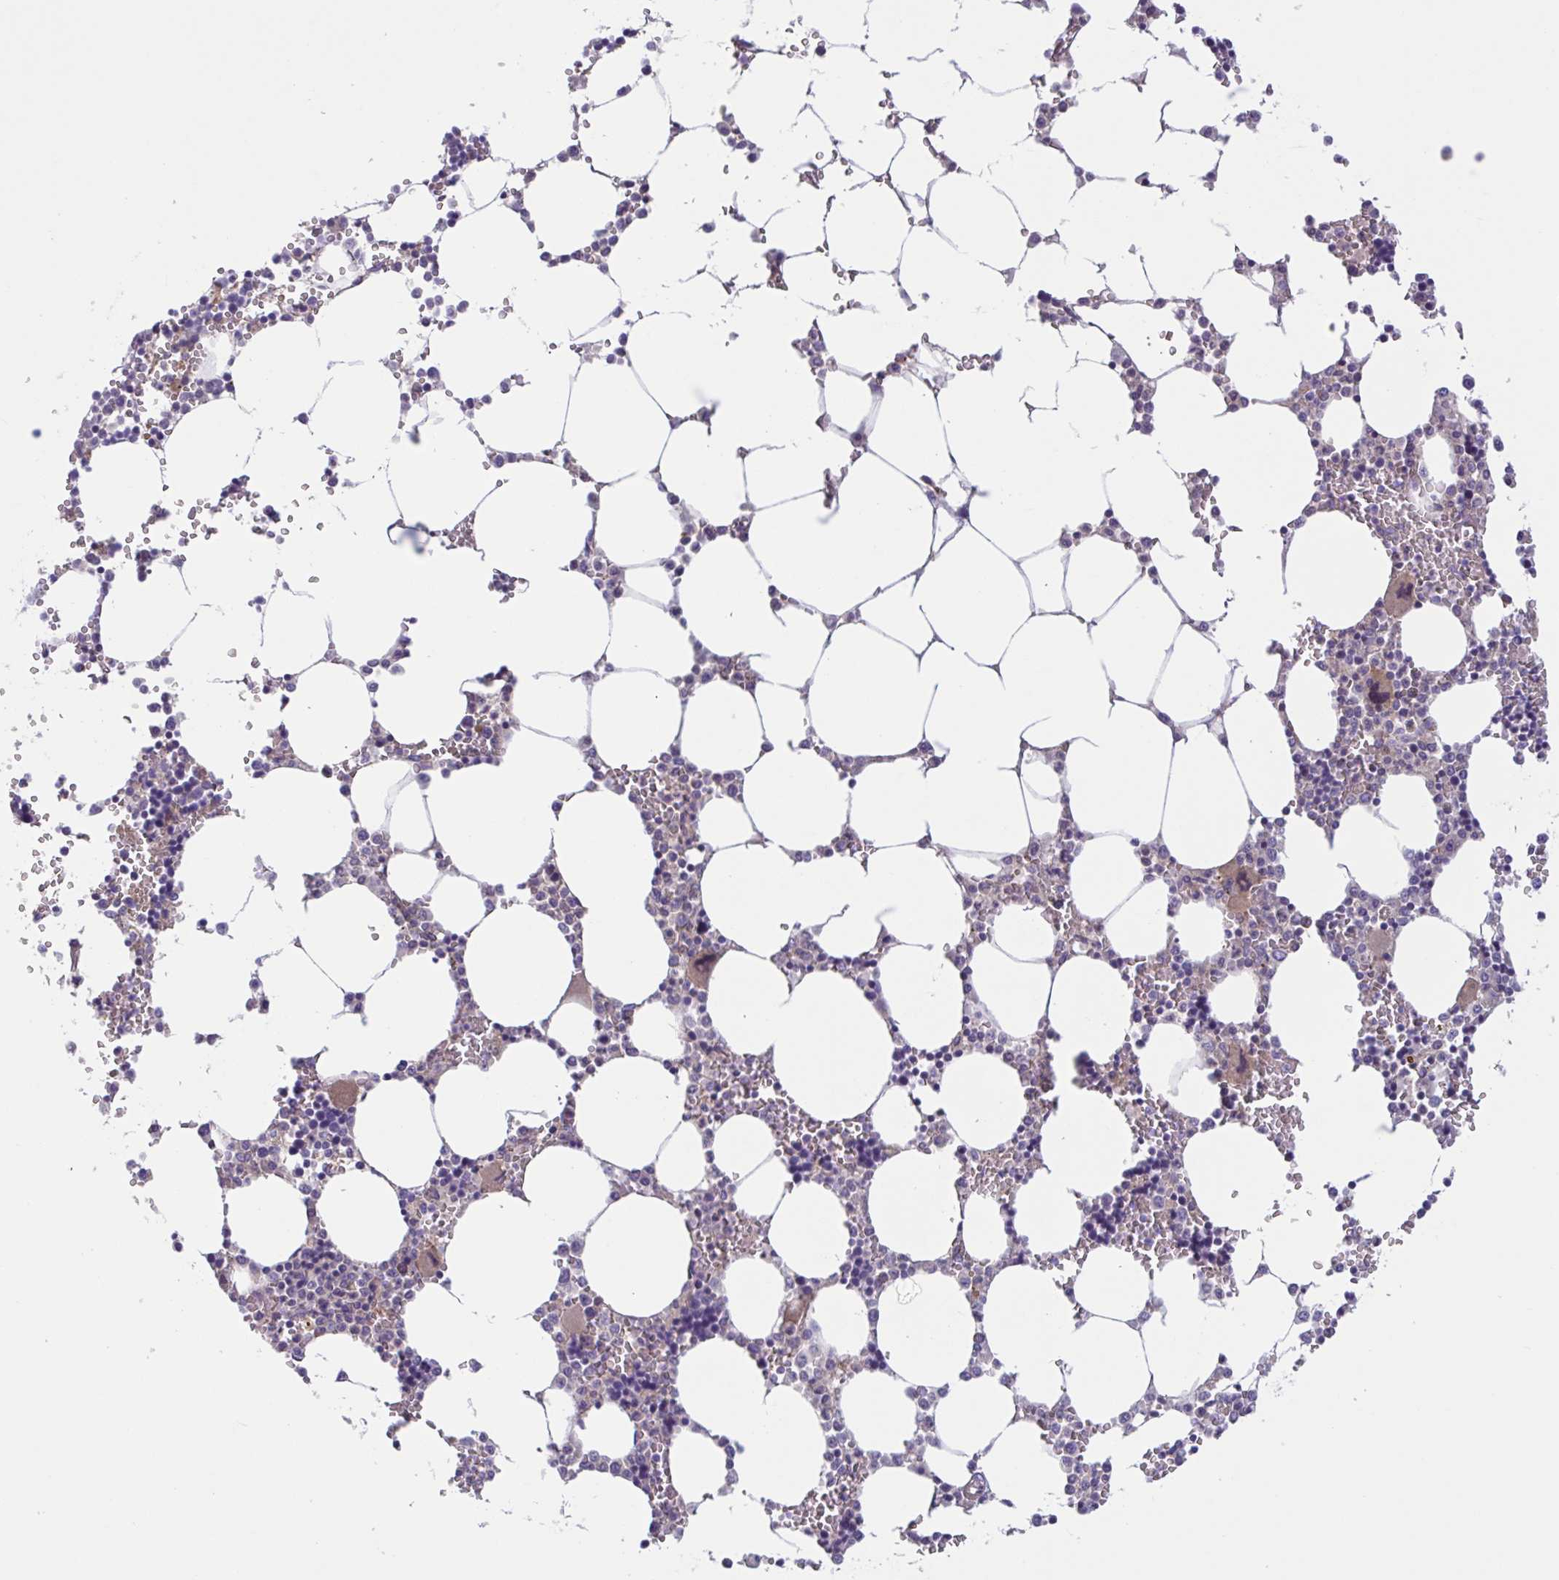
{"staining": {"intensity": "moderate", "quantity": "<25%", "location": "cytoplasmic/membranous"}, "tissue": "bone marrow", "cell_type": "Hematopoietic cells", "image_type": "normal", "snomed": [{"axis": "morphology", "description": "Normal tissue, NOS"}, {"axis": "topography", "description": "Bone marrow"}], "caption": "Hematopoietic cells demonstrate moderate cytoplasmic/membranous positivity in approximately <25% of cells in unremarkable bone marrow.", "gene": "TTC7B", "patient": {"sex": "male", "age": 64}}